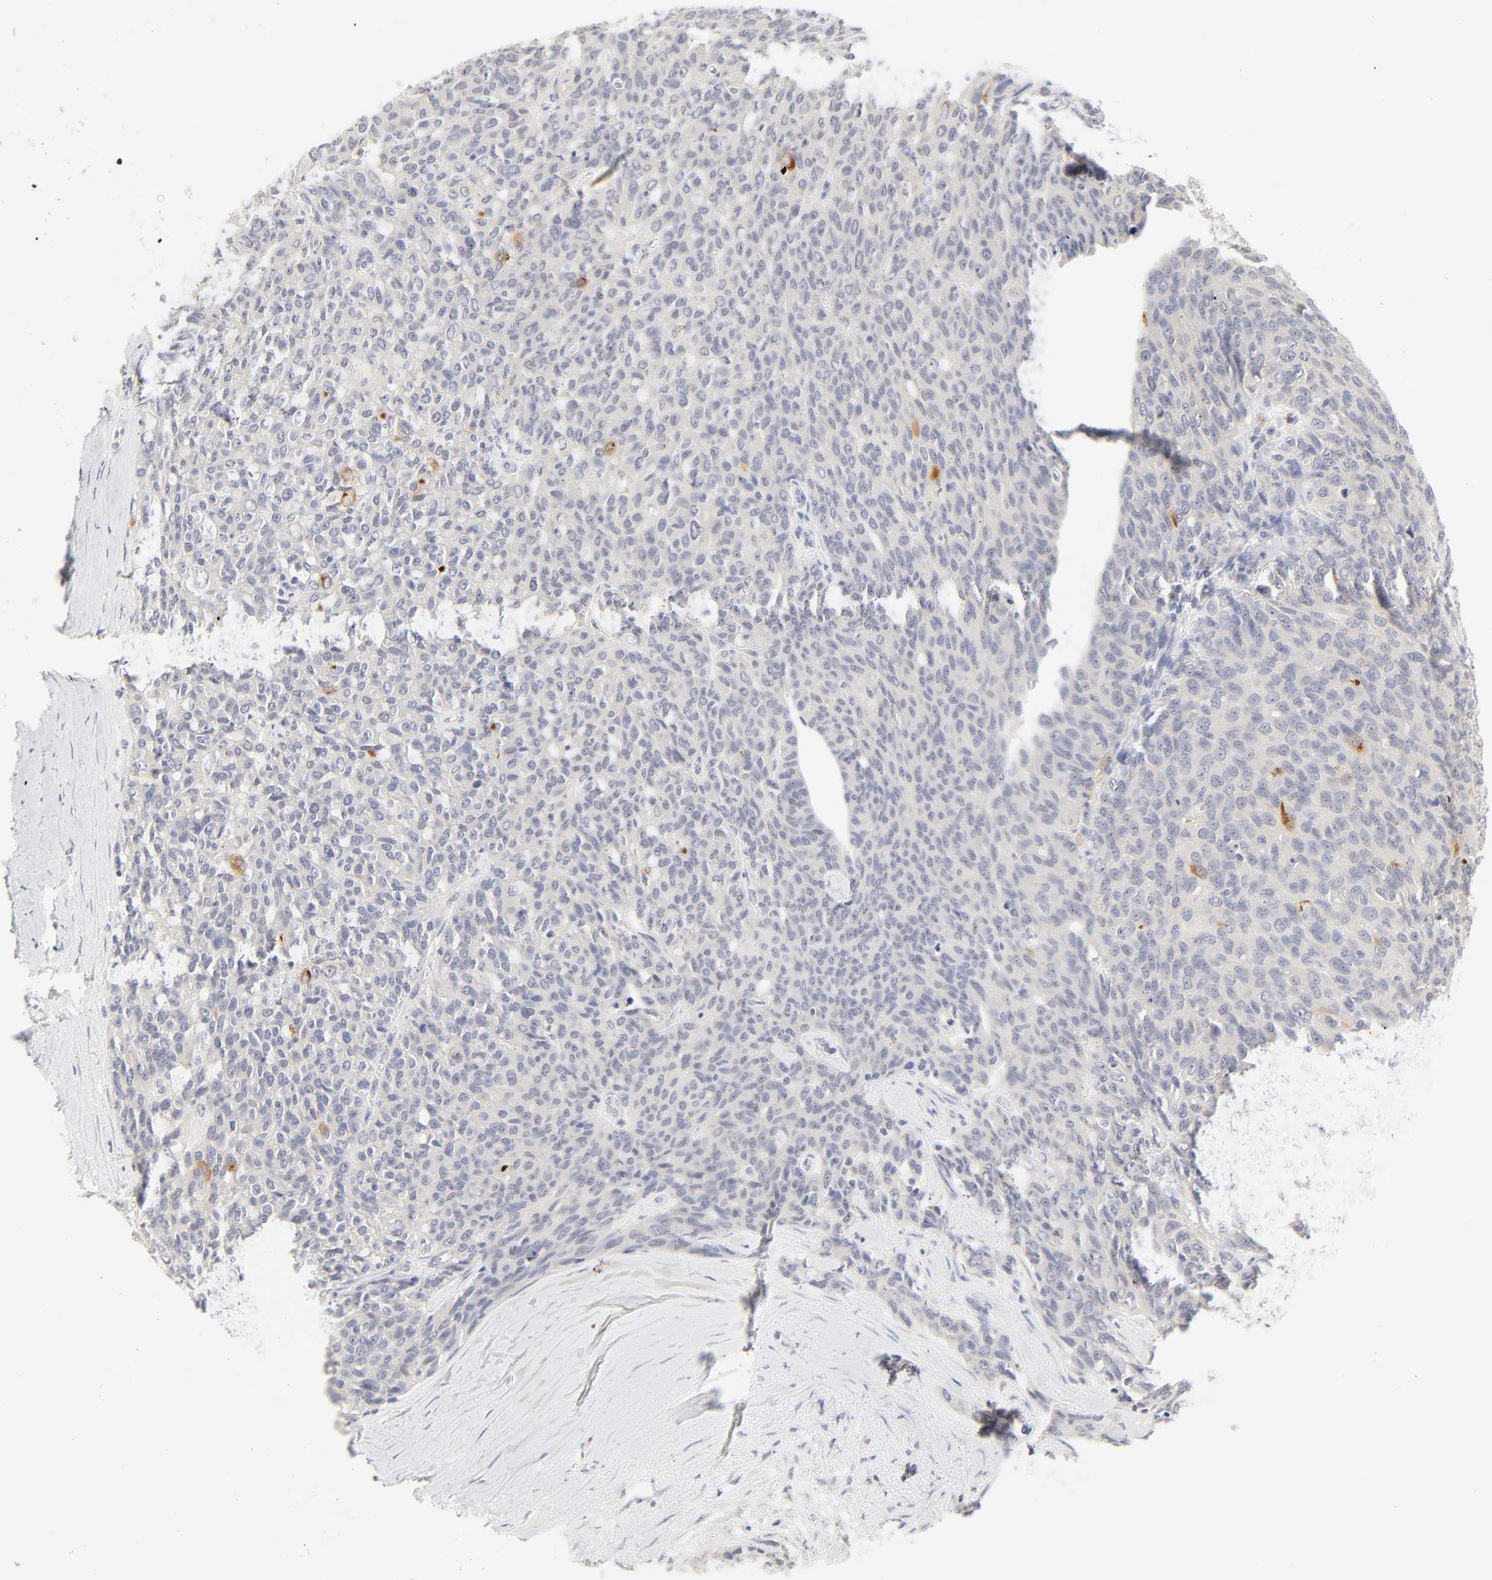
{"staining": {"intensity": "negative", "quantity": "none", "location": "none"}, "tissue": "ovarian cancer", "cell_type": "Tumor cells", "image_type": "cancer", "snomed": [{"axis": "morphology", "description": "Carcinoma, endometroid"}, {"axis": "topography", "description": "Ovary"}], "caption": "Immunohistochemical staining of human ovarian cancer demonstrates no significant positivity in tumor cells. (DAB (3,3'-diaminobenzidine) IHC with hematoxylin counter stain).", "gene": "CYP4B1", "patient": {"sex": "female", "age": 60}}